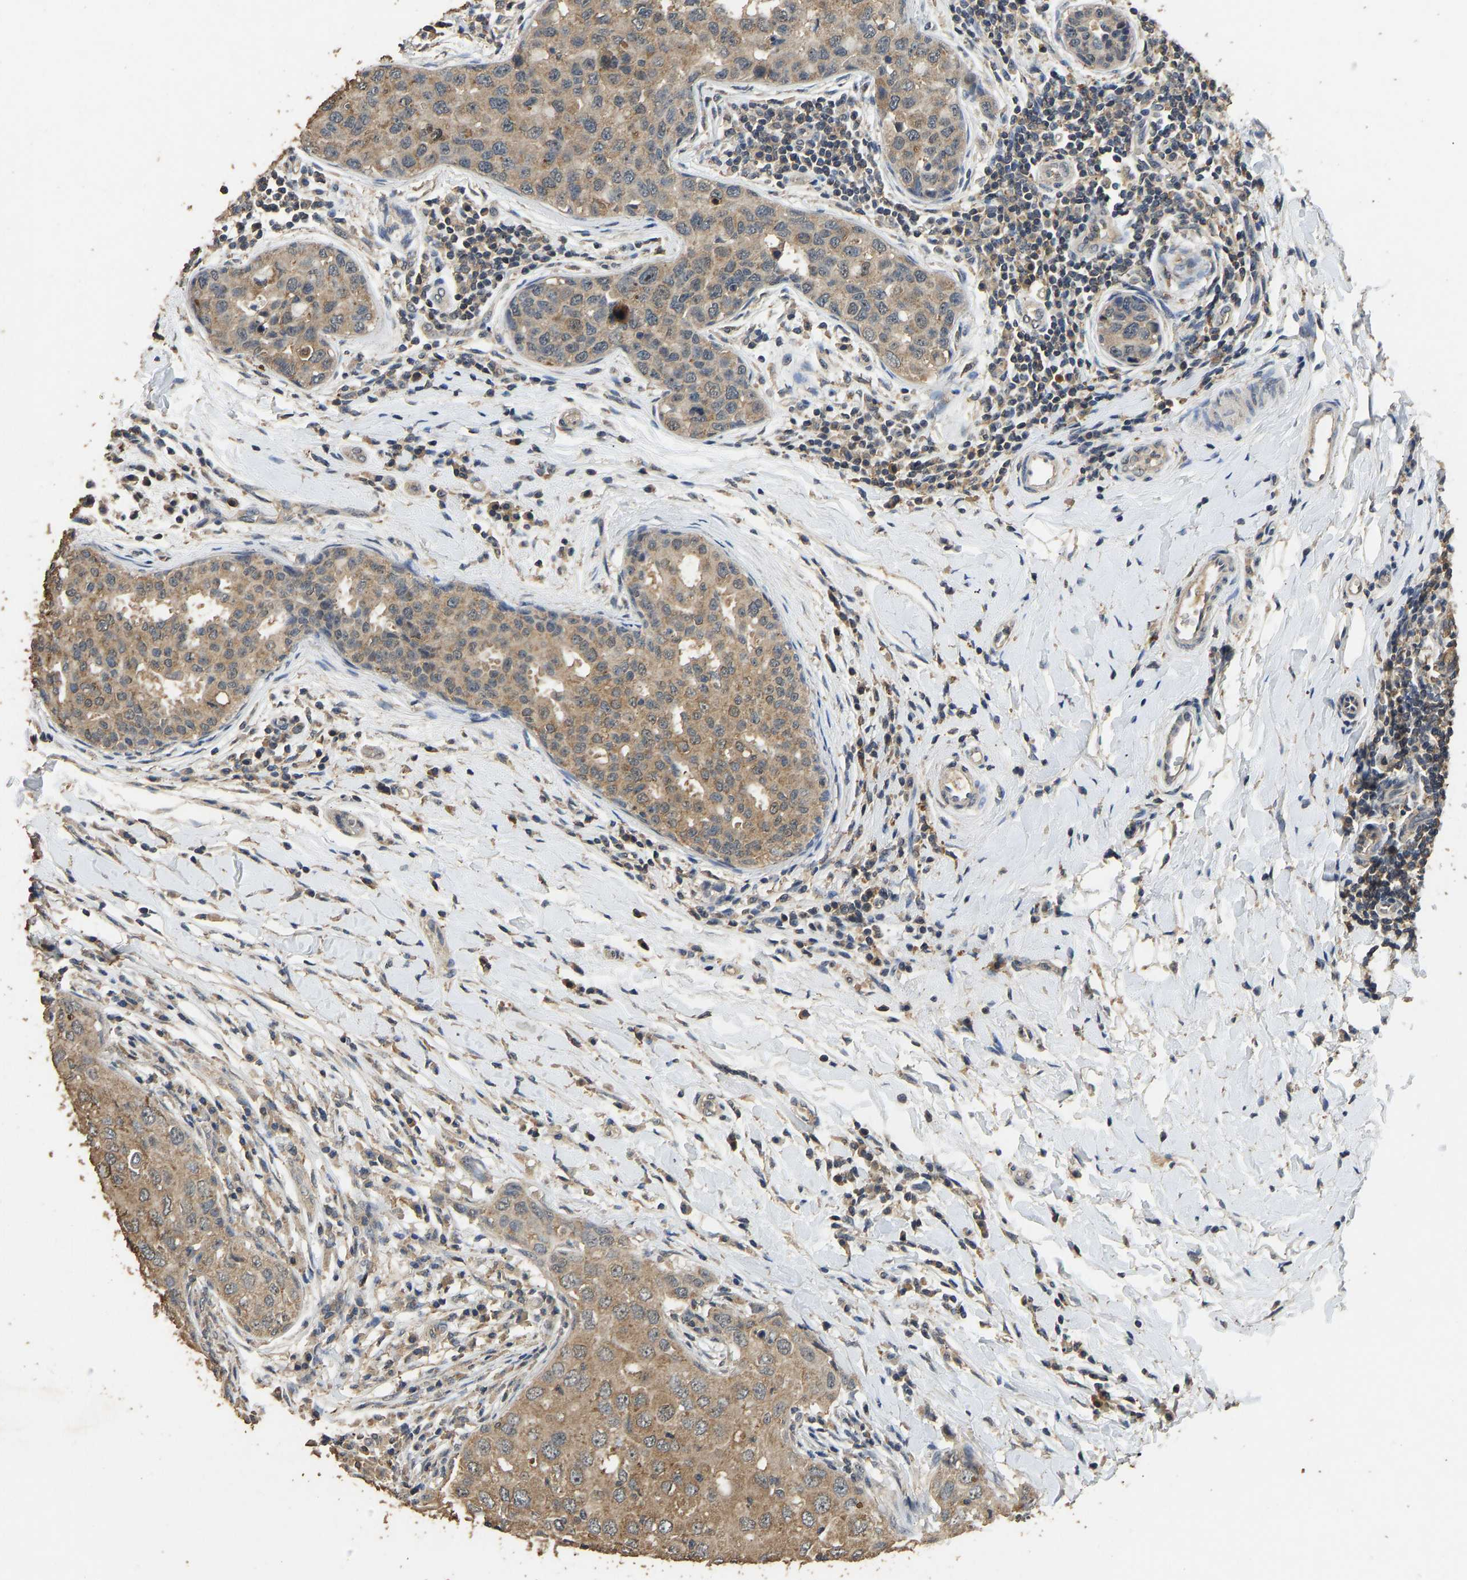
{"staining": {"intensity": "moderate", "quantity": ">75%", "location": "cytoplasmic/membranous"}, "tissue": "breast cancer", "cell_type": "Tumor cells", "image_type": "cancer", "snomed": [{"axis": "morphology", "description": "Duct carcinoma"}, {"axis": "topography", "description": "Breast"}], "caption": "Immunohistochemistry (DAB) staining of human breast cancer (infiltrating ductal carcinoma) displays moderate cytoplasmic/membranous protein positivity in about >75% of tumor cells. (Stains: DAB in brown, nuclei in blue, Microscopy: brightfield microscopy at high magnification).", "gene": "CIDEC", "patient": {"sex": "female", "age": 27}}